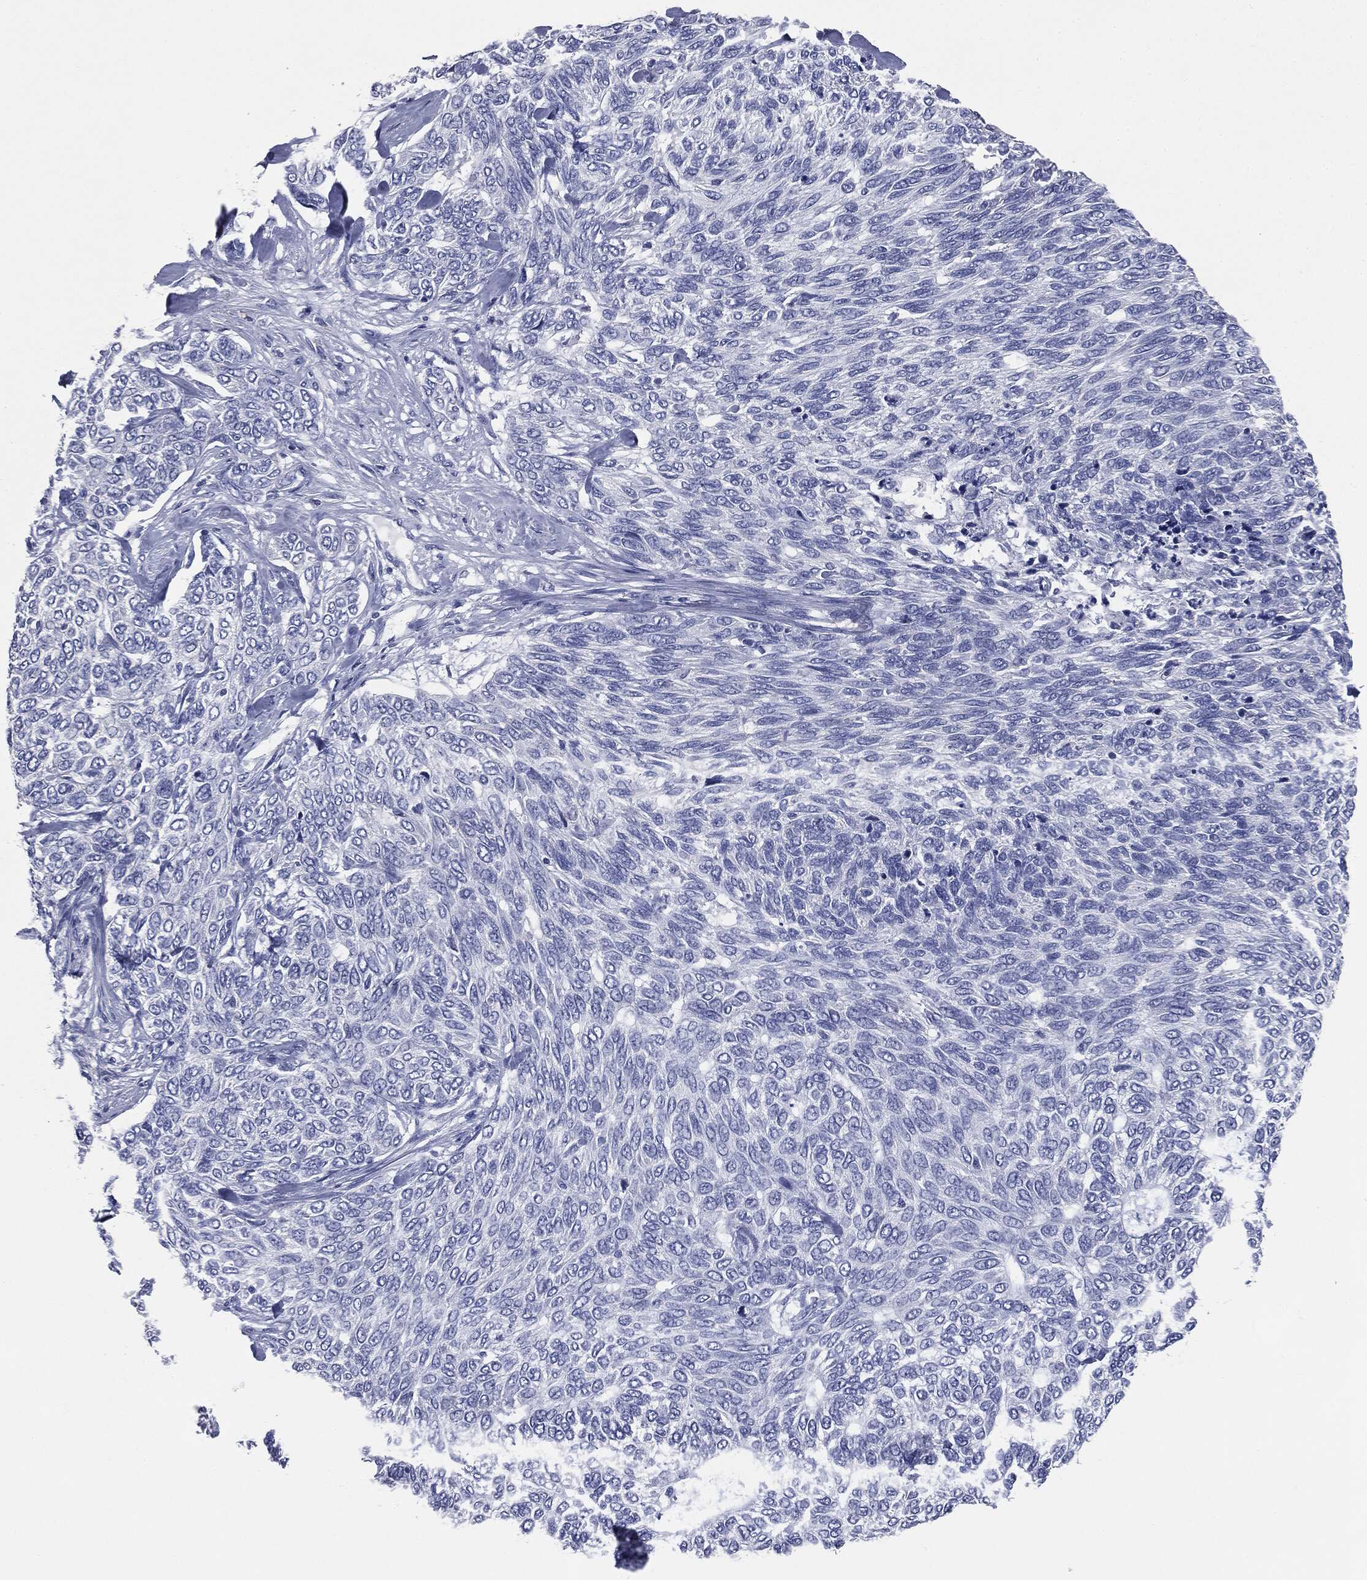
{"staining": {"intensity": "negative", "quantity": "none", "location": "none"}, "tissue": "skin cancer", "cell_type": "Tumor cells", "image_type": "cancer", "snomed": [{"axis": "morphology", "description": "Basal cell carcinoma"}, {"axis": "topography", "description": "Skin"}], "caption": "Human skin cancer (basal cell carcinoma) stained for a protein using IHC displays no positivity in tumor cells.", "gene": "ATP2A1", "patient": {"sex": "female", "age": 65}}